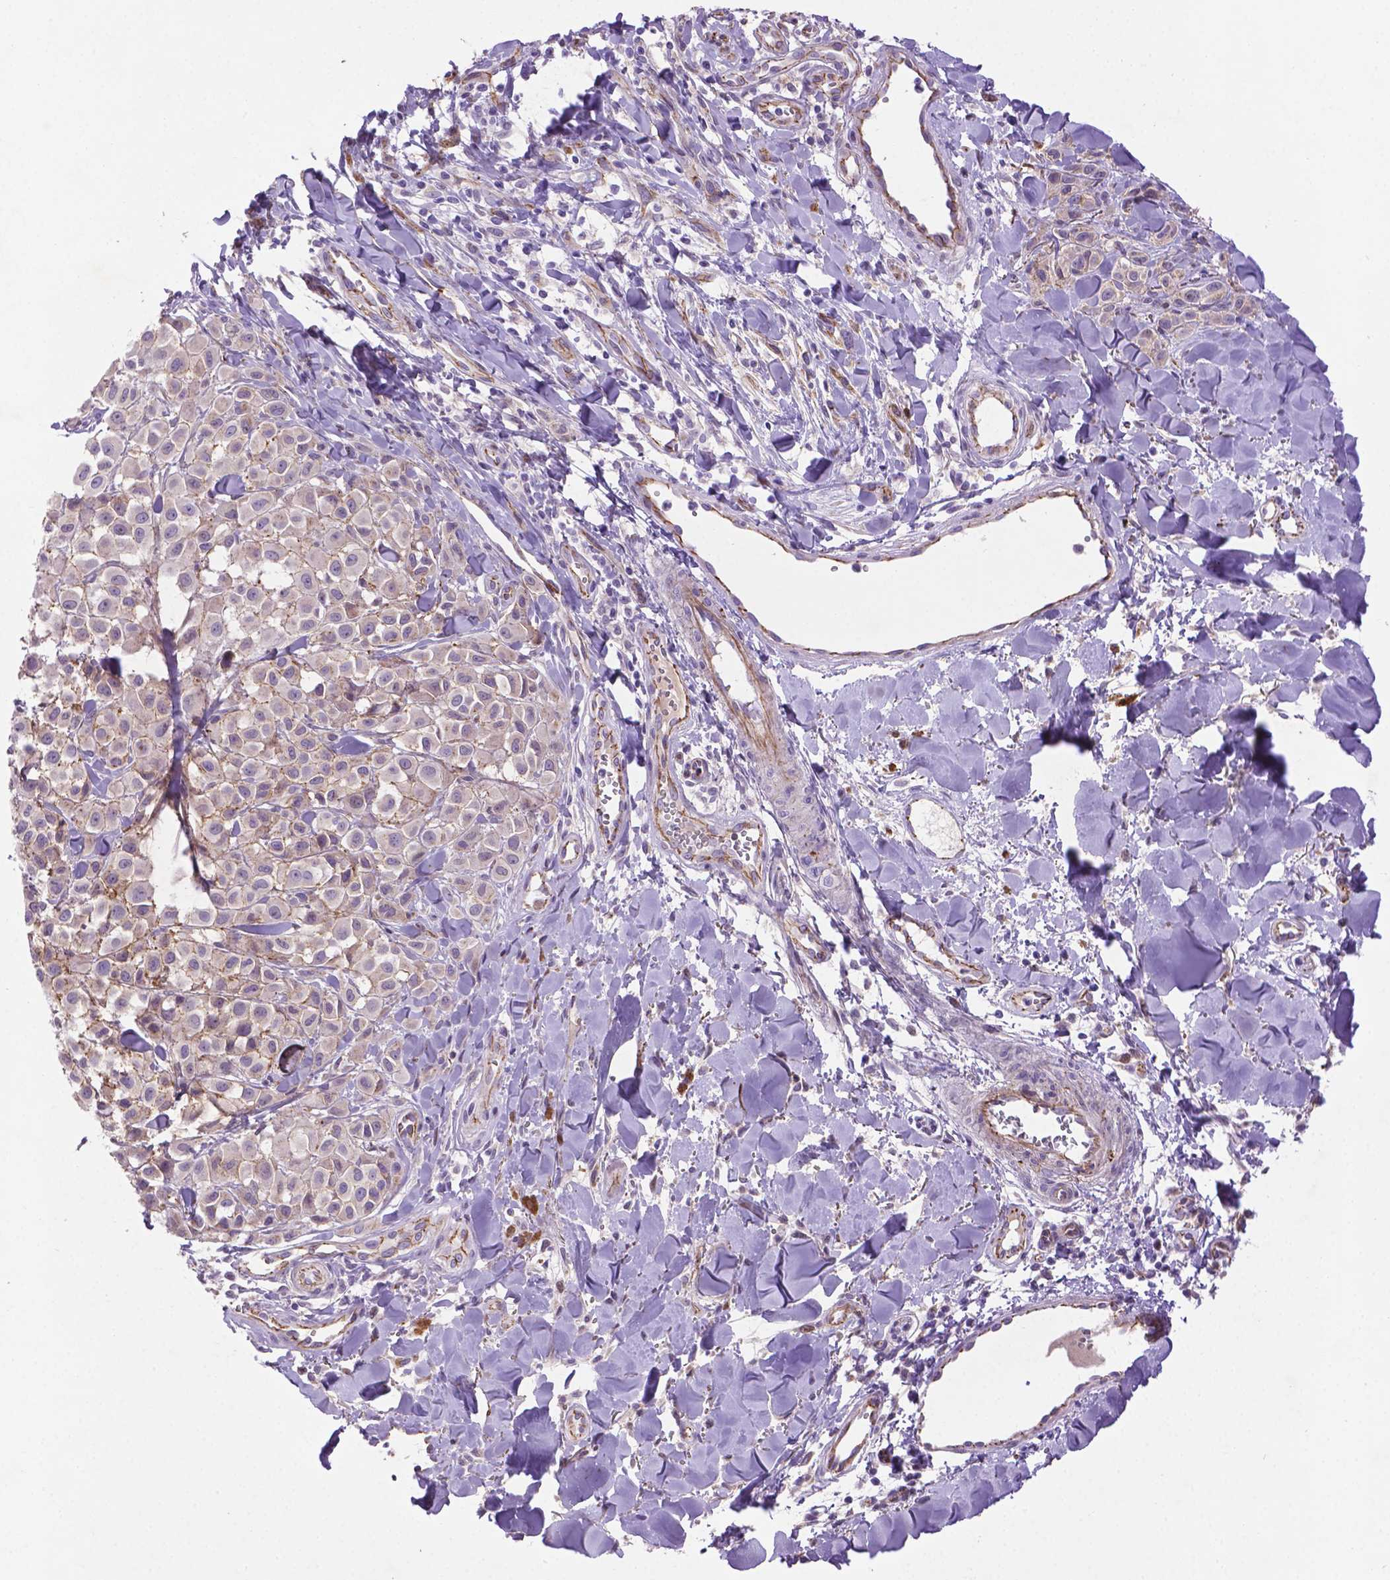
{"staining": {"intensity": "weak", "quantity": "<25%", "location": "cytoplasmic/membranous"}, "tissue": "melanoma", "cell_type": "Tumor cells", "image_type": "cancer", "snomed": [{"axis": "morphology", "description": "Malignant melanoma, NOS"}, {"axis": "topography", "description": "Skin"}], "caption": "Malignant melanoma was stained to show a protein in brown. There is no significant expression in tumor cells. The staining was performed using DAB (3,3'-diaminobenzidine) to visualize the protein expression in brown, while the nuclei were stained in blue with hematoxylin (Magnification: 20x).", "gene": "CCER2", "patient": {"sex": "male", "age": 77}}